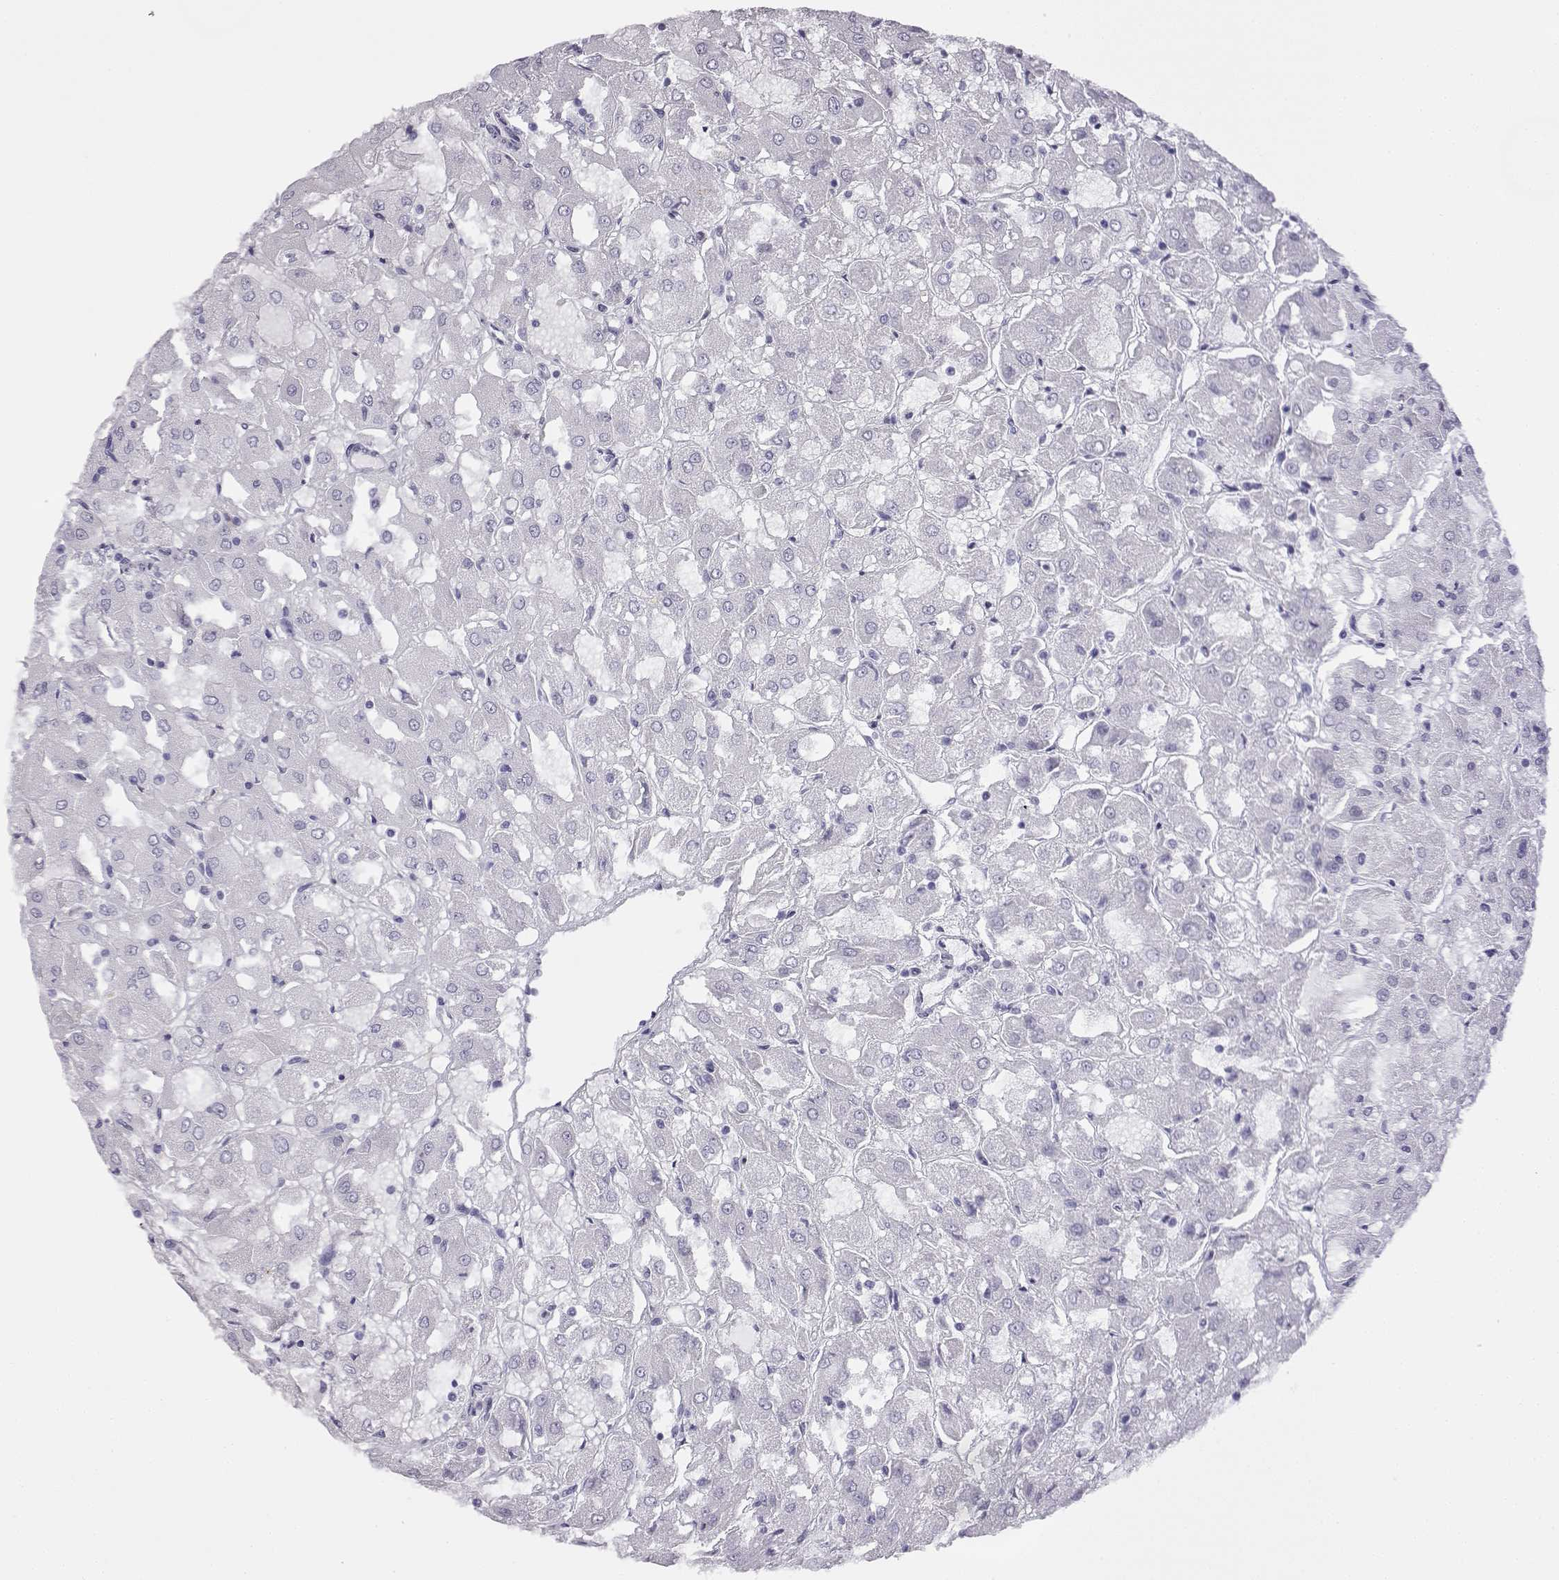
{"staining": {"intensity": "negative", "quantity": "none", "location": "none"}, "tissue": "renal cancer", "cell_type": "Tumor cells", "image_type": "cancer", "snomed": [{"axis": "morphology", "description": "Adenocarcinoma, NOS"}, {"axis": "topography", "description": "Kidney"}], "caption": "Tumor cells are negative for brown protein staining in renal cancer (adenocarcinoma).", "gene": "VGF", "patient": {"sex": "male", "age": 72}}